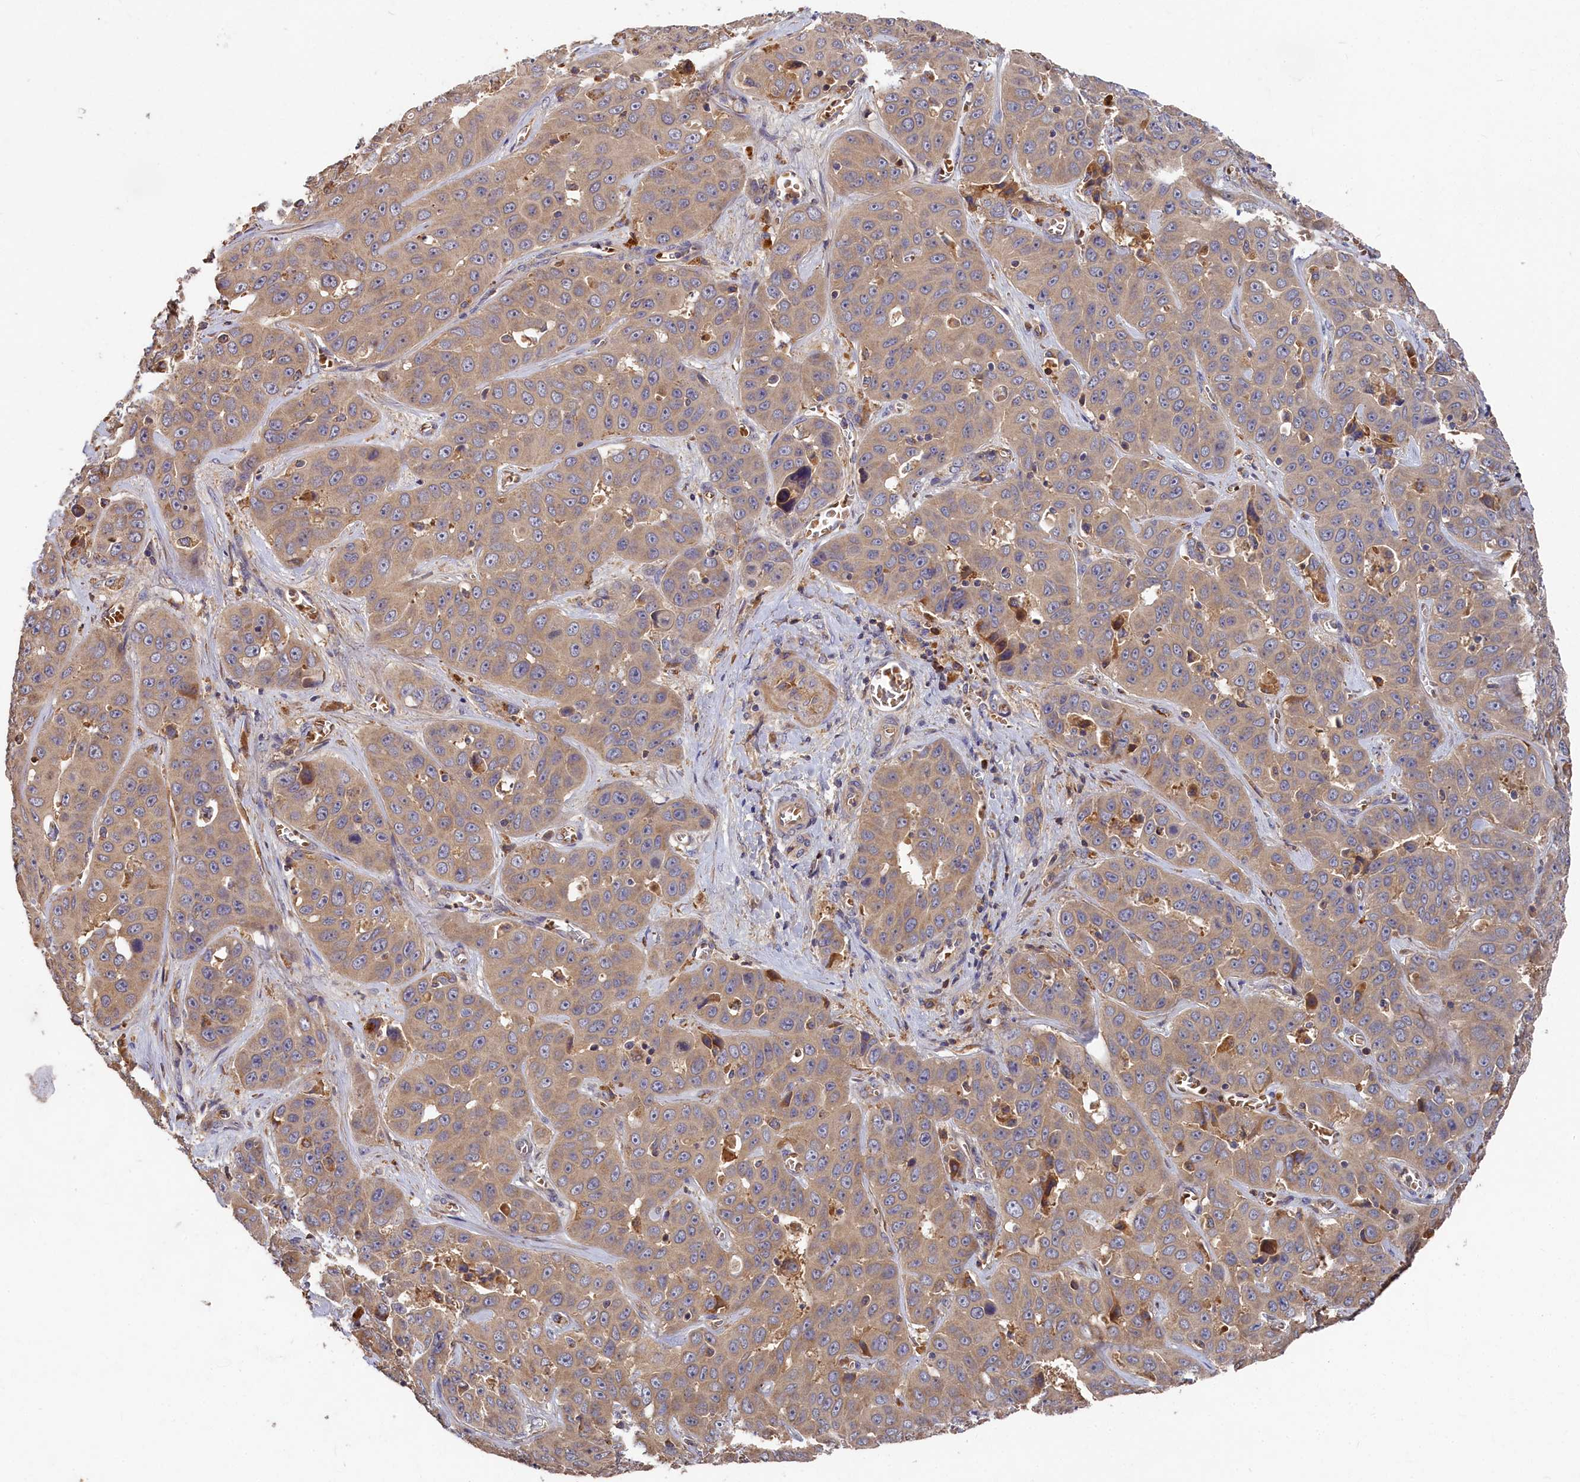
{"staining": {"intensity": "moderate", "quantity": ">75%", "location": "cytoplasmic/membranous"}, "tissue": "liver cancer", "cell_type": "Tumor cells", "image_type": "cancer", "snomed": [{"axis": "morphology", "description": "Cholangiocarcinoma"}, {"axis": "topography", "description": "Liver"}], "caption": "This image reveals liver cancer (cholangiocarcinoma) stained with IHC to label a protein in brown. The cytoplasmic/membranous of tumor cells show moderate positivity for the protein. Nuclei are counter-stained blue.", "gene": "DHRS11", "patient": {"sex": "female", "age": 52}}